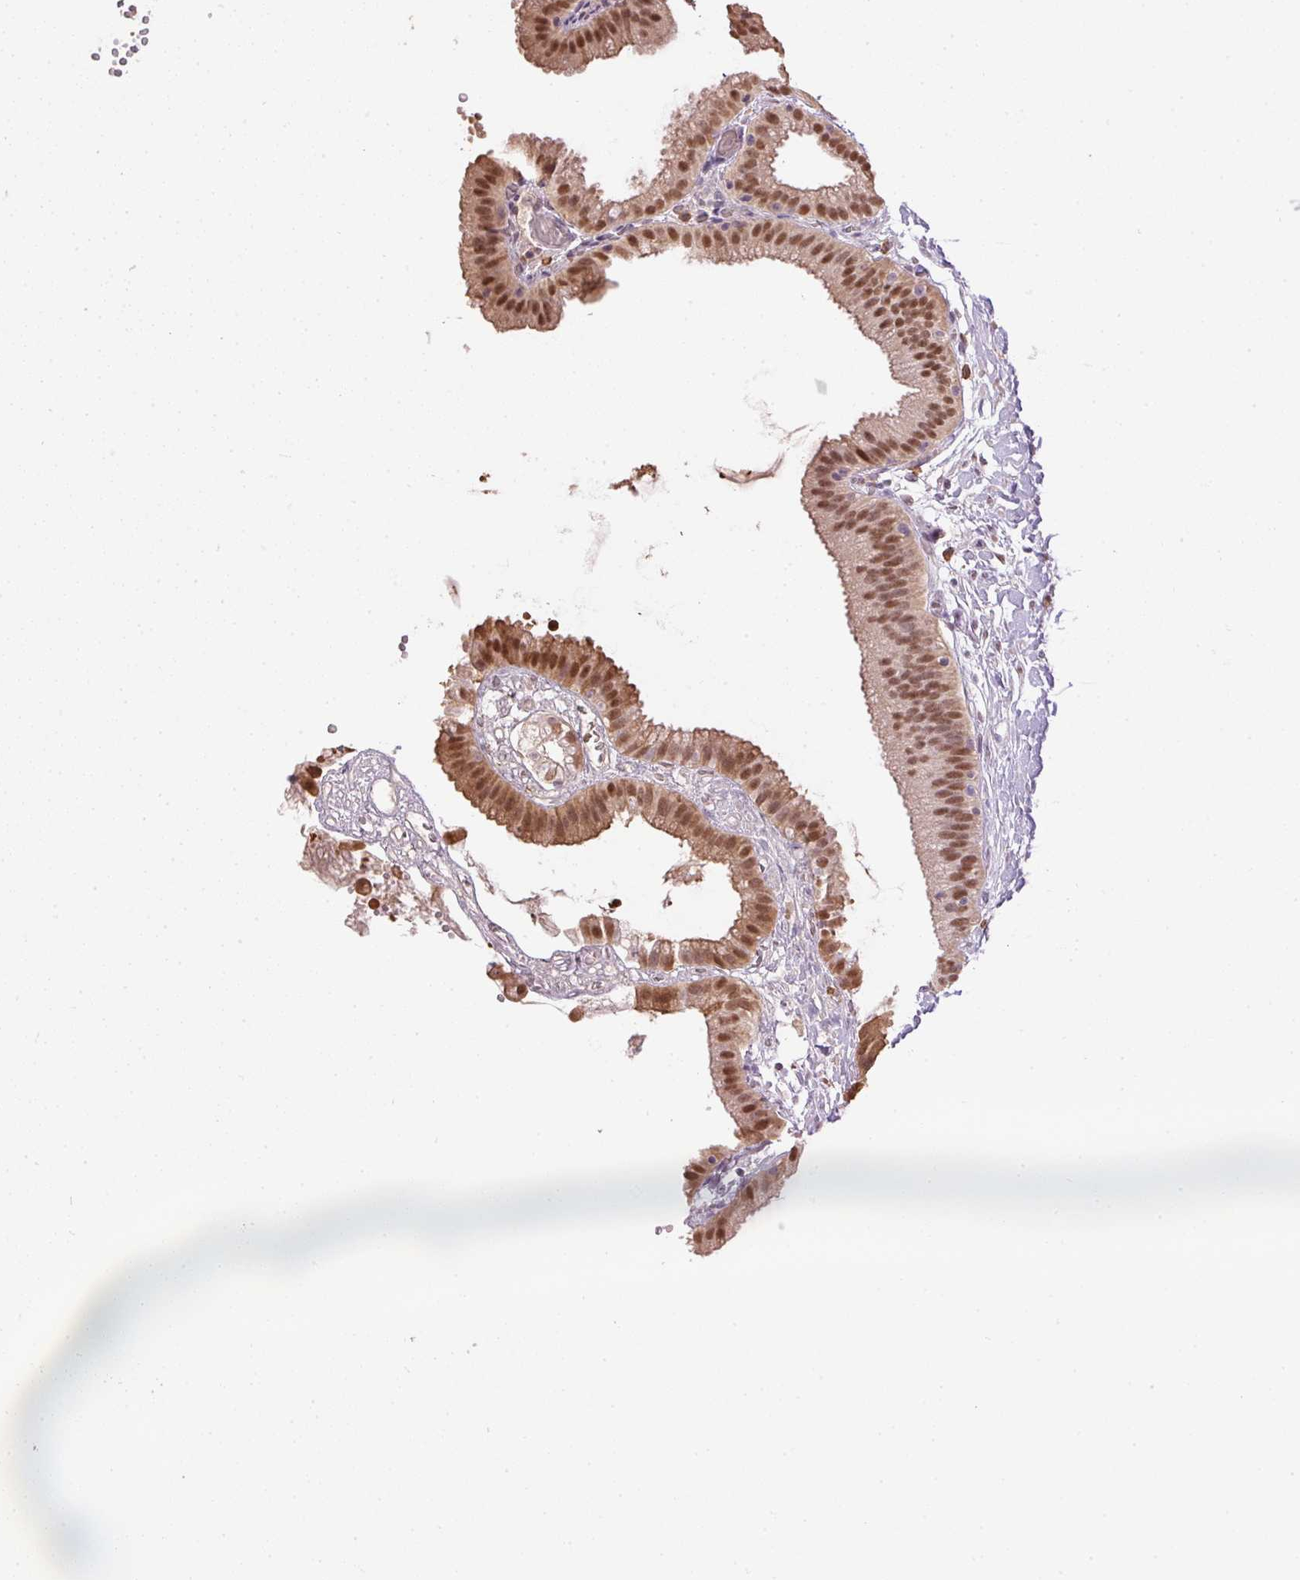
{"staining": {"intensity": "moderate", "quantity": ">75%", "location": "nuclear"}, "tissue": "gallbladder", "cell_type": "Glandular cells", "image_type": "normal", "snomed": [{"axis": "morphology", "description": "Normal tissue, NOS"}, {"axis": "topography", "description": "Gallbladder"}], "caption": "This histopathology image demonstrates normal gallbladder stained with immunohistochemistry to label a protein in brown. The nuclear of glandular cells show moderate positivity for the protein. Nuclei are counter-stained blue.", "gene": "TPI1", "patient": {"sex": "female", "age": 63}}